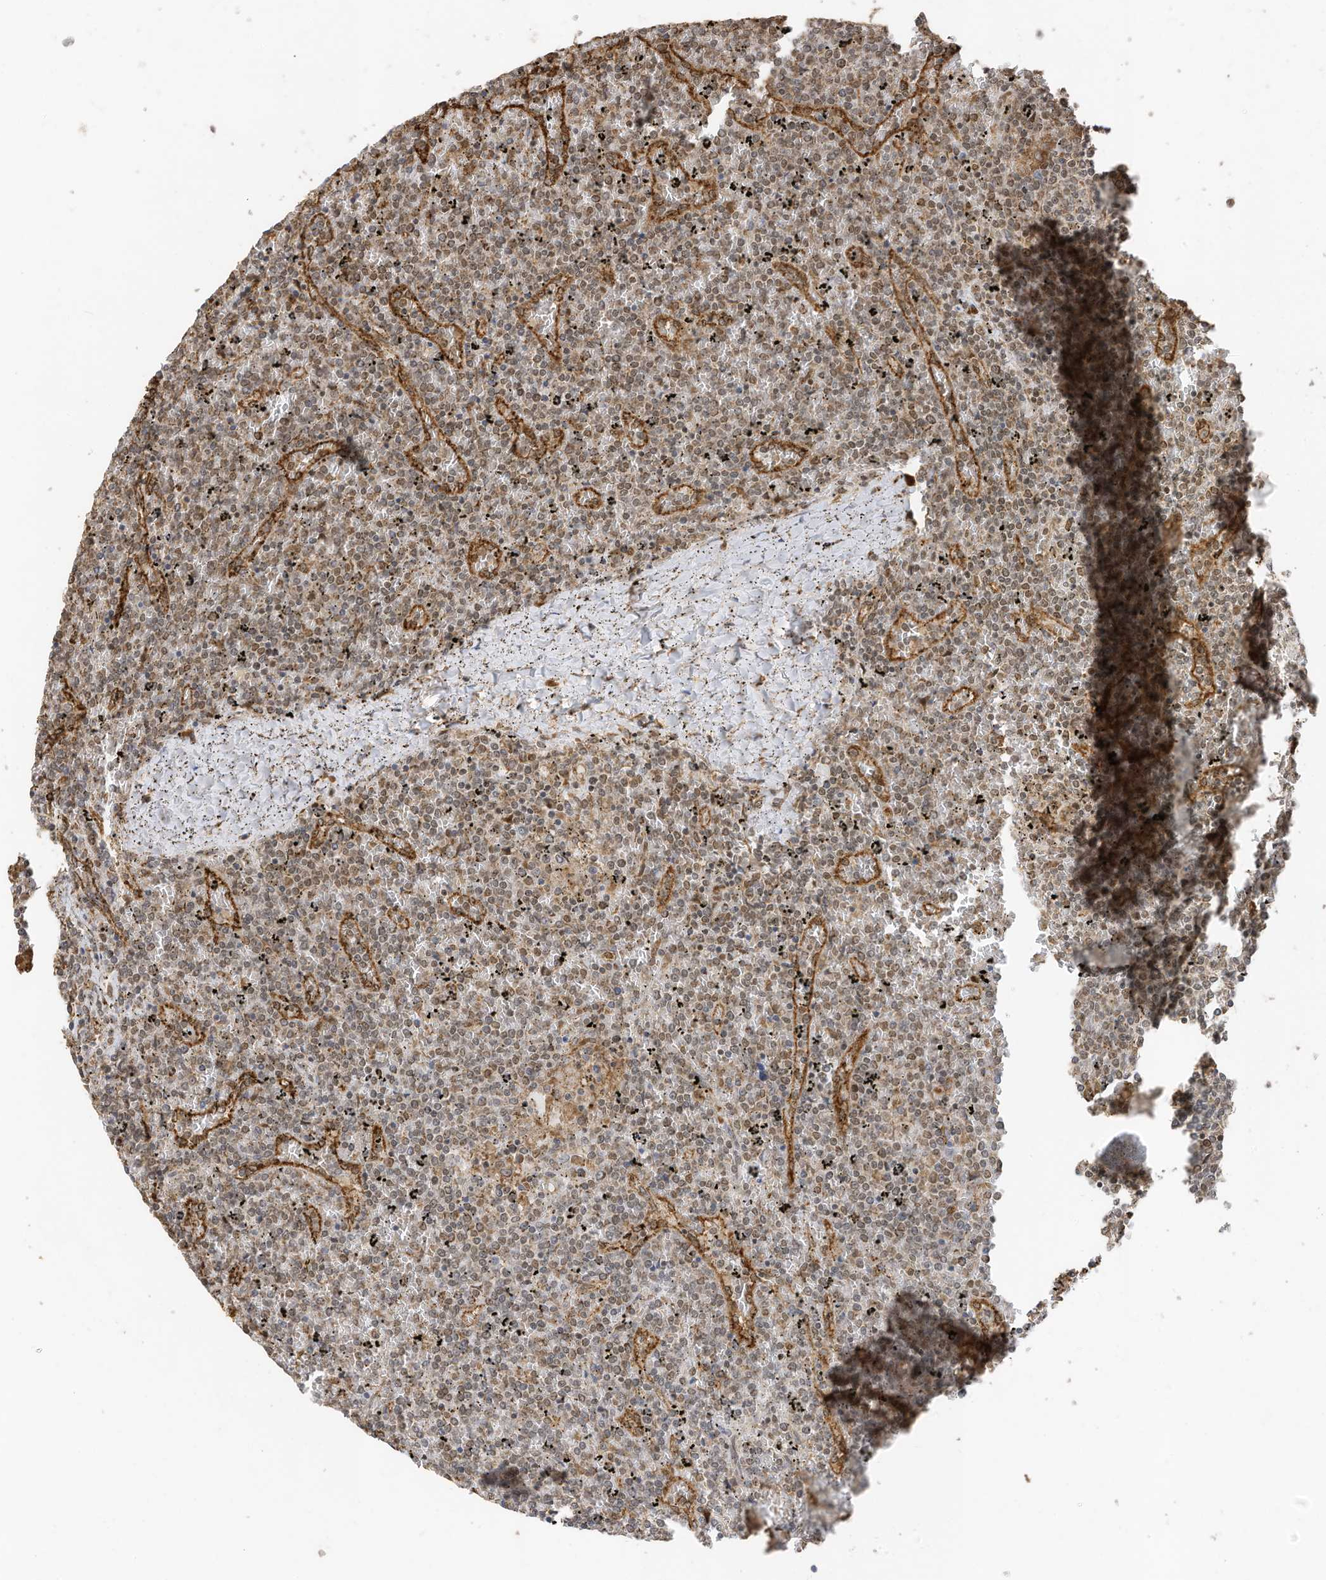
{"staining": {"intensity": "weak", "quantity": ">75%", "location": "nuclear"}, "tissue": "lymphoma", "cell_type": "Tumor cells", "image_type": "cancer", "snomed": [{"axis": "morphology", "description": "Malignant lymphoma, non-Hodgkin's type, Low grade"}, {"axis": "topography", "description": "Spleen"}], "caption": "Protein staining reveals weak nuclear positivity in approximately >75% of tumor cells in low-grade malignant lymphoma, non-Hodgkin's type. Nuclei are stained in blue.", "gene": "ERLEC1", "patient": {"sex": "female", "age": 19}}